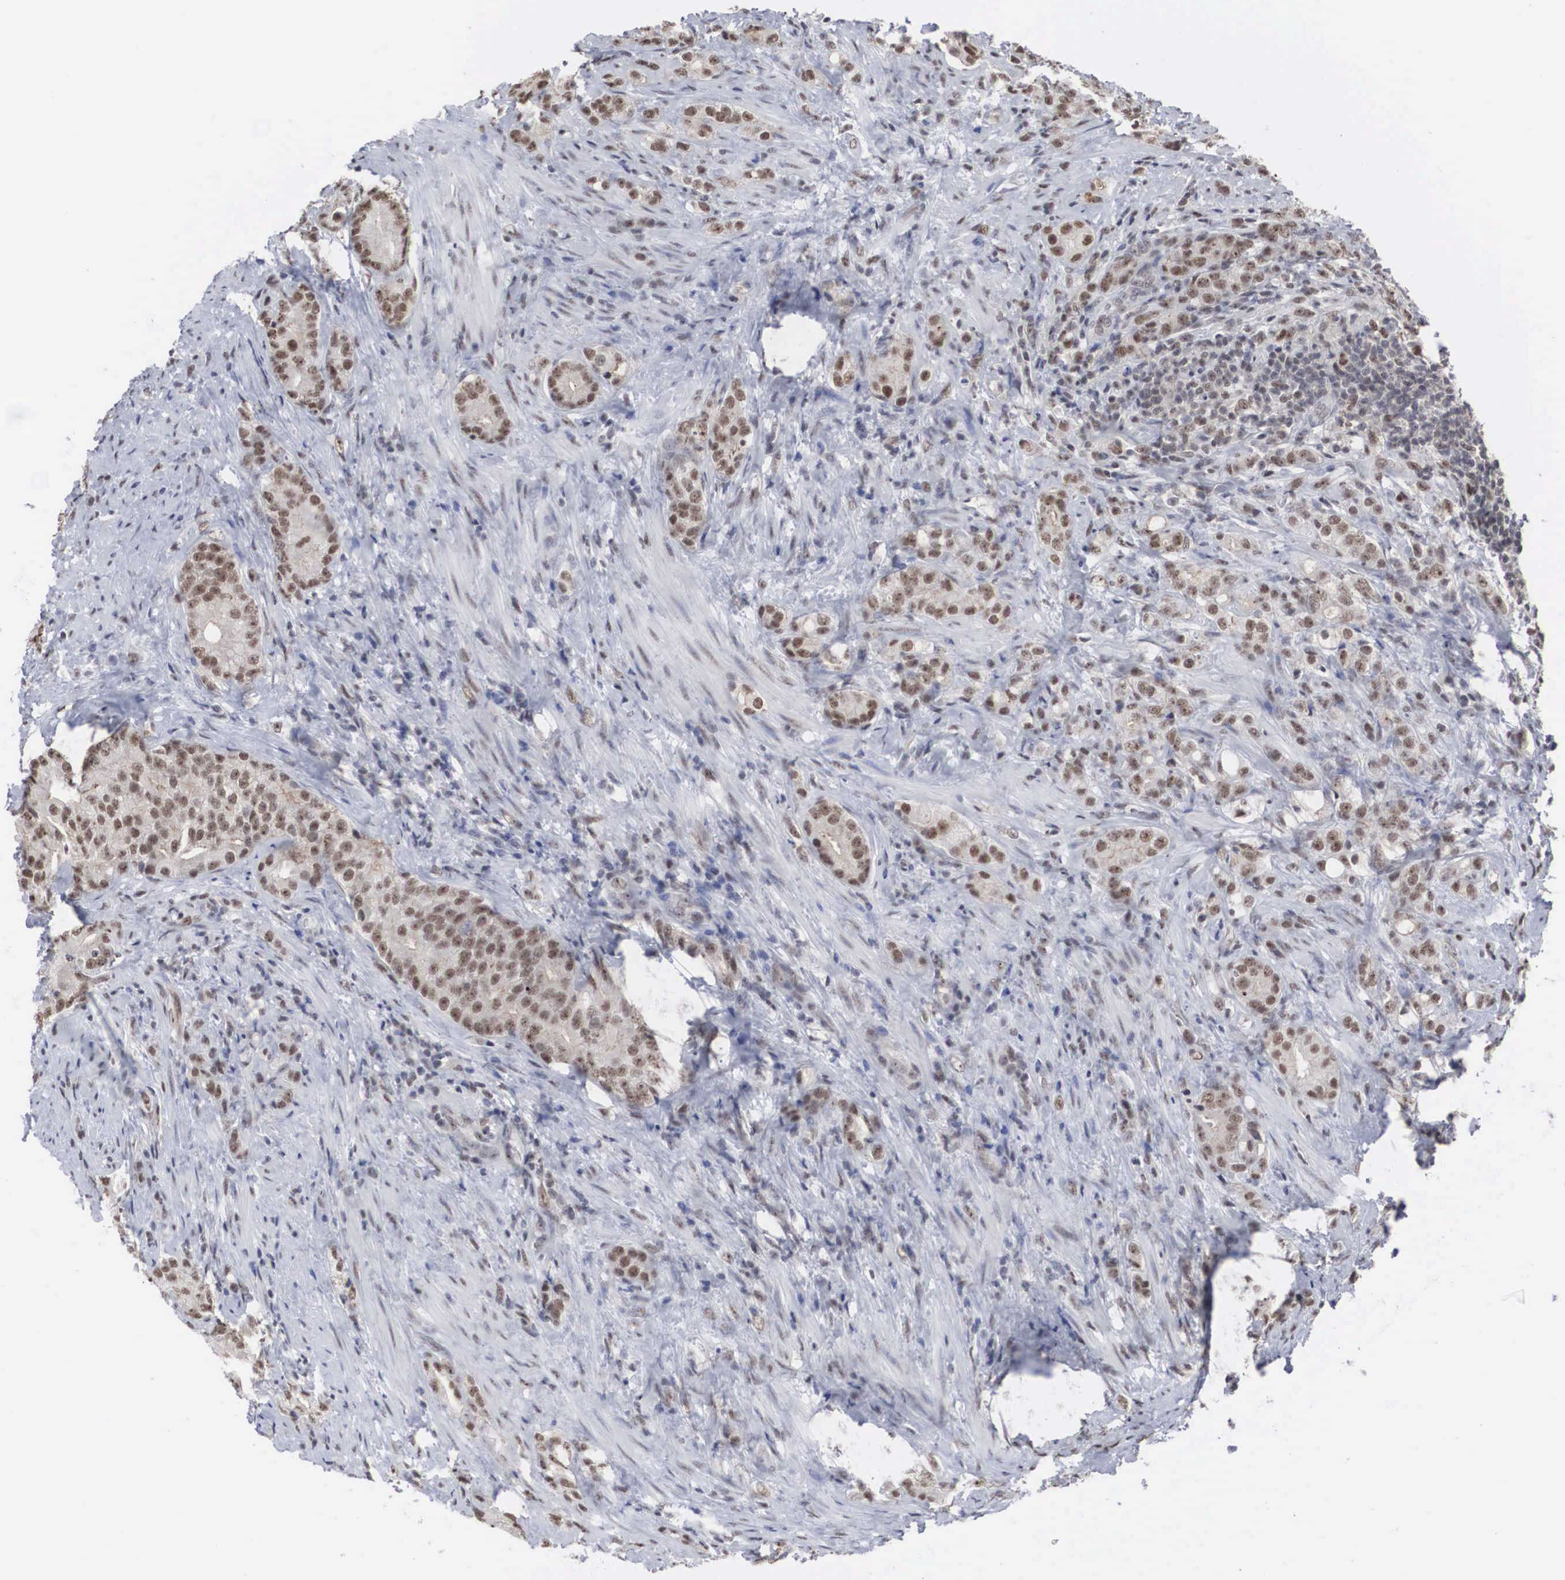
{"staining": {"intensity": "strong", "quantity": ">75%", "location": "nuclear"}, "tissue": "prostate cancer", "cell_type": "Tumor cells", "image_type": "cancer", "snomed": [{"axis": "morphology", "description": "Adenocarcinoma, Medium grade"}, {"axis": "topography", "description": "Prostate"}], "caption": "A micrograph of human prostate adenocarcinoma (medium-grade) stained for a protein exhibits strong nuclear brown staining in tumor cells.", "gene": "AUTS2", "patient": {"sex": "male", "age": 59}}